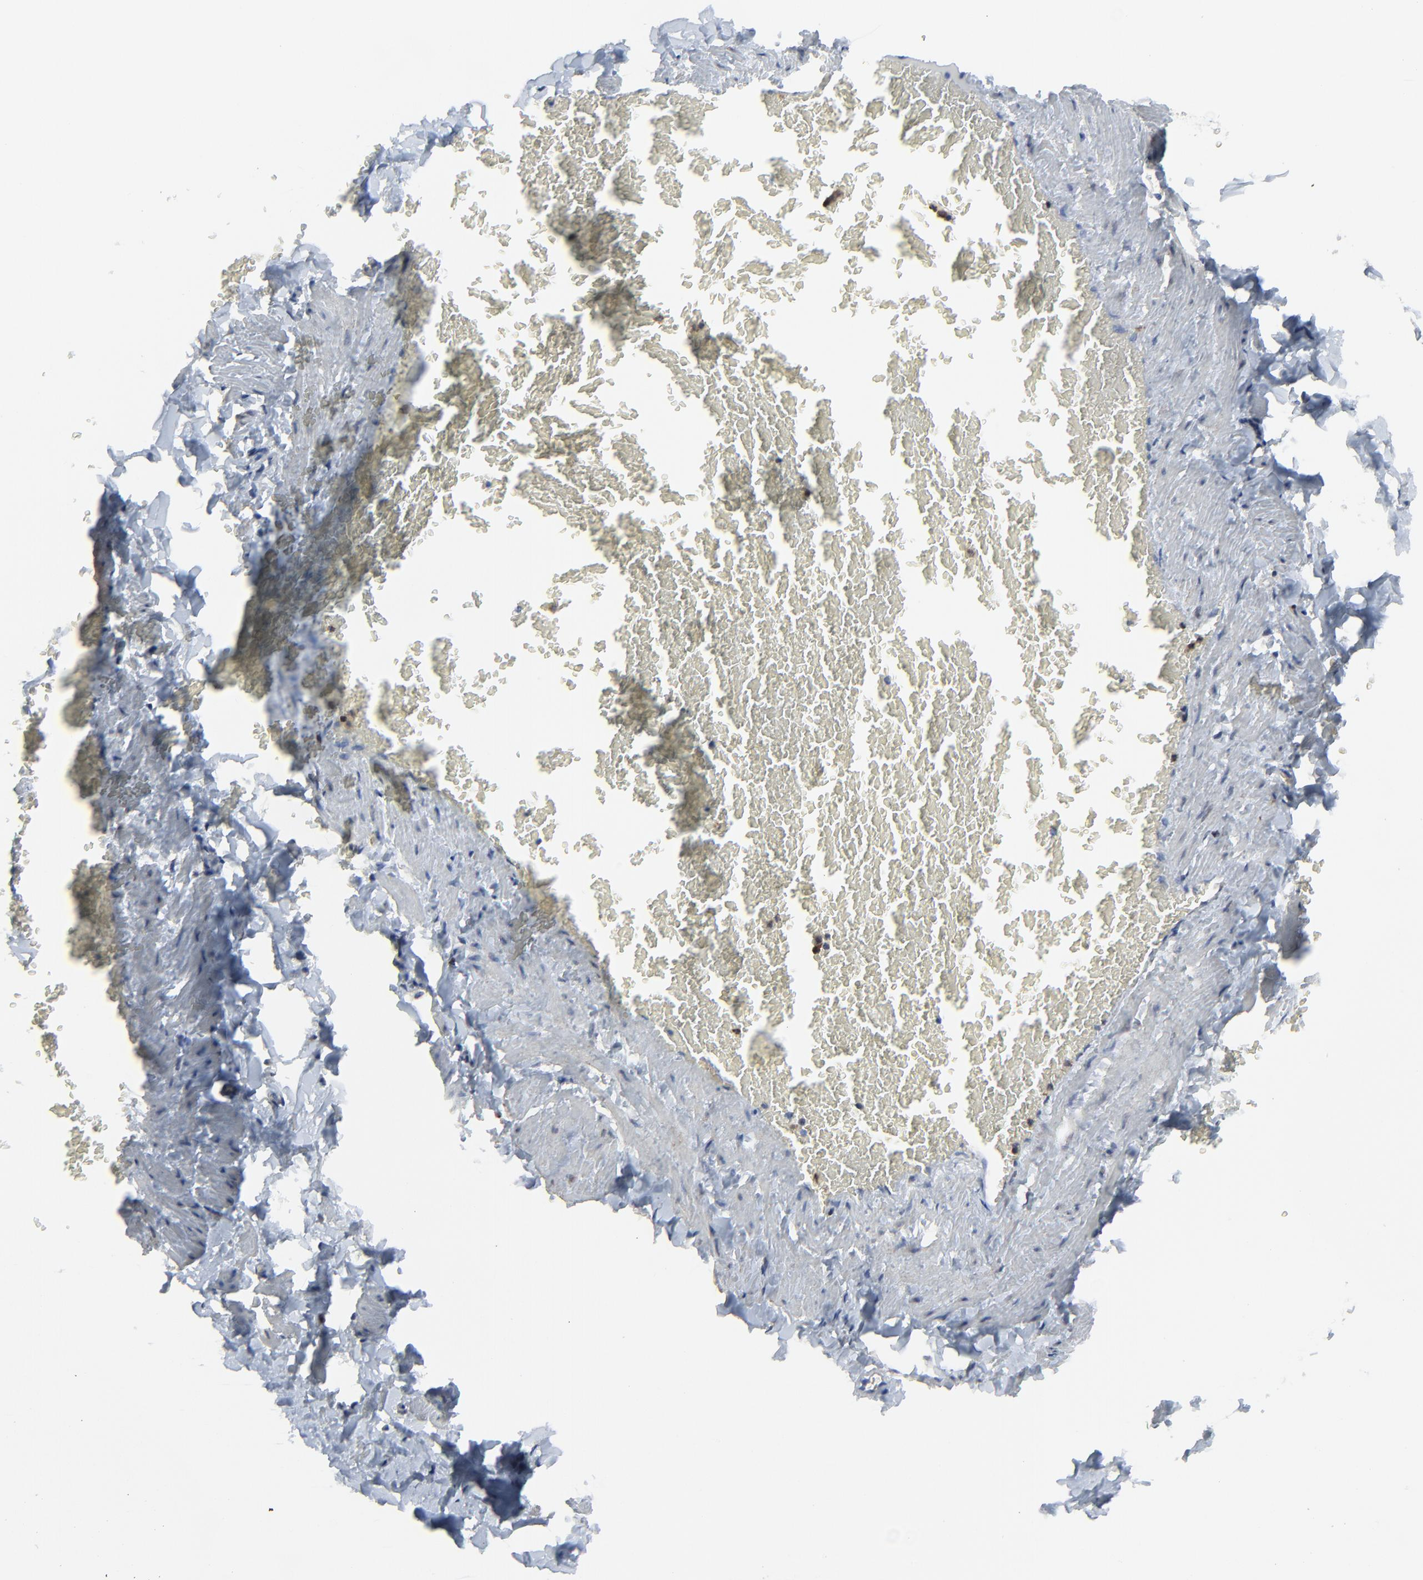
{"staining": {"intensity": "negative", "quantity": "none", "location": "none"}, "tissue": "adipose tissue", "cell_type": "Adipocytes", "image_type": "normal", "snomed": [{"axis": "morphology", "description": "Normal tissue, NOS"}, {"axis": "topography", "description": "Vascular tissue"}], "caption": "Immunohistochemical staining of benign adipose tissue shows no significant positivity in adipocytes. Brightfield microscopy of immunohistochemistry stained with DAB (3,3'-diaminobenzidine) (brown) and hematoxylin (blue), captured at high magnification.", "gene": "BIRC3", "patient": {"sex": "male", "age": 41}}